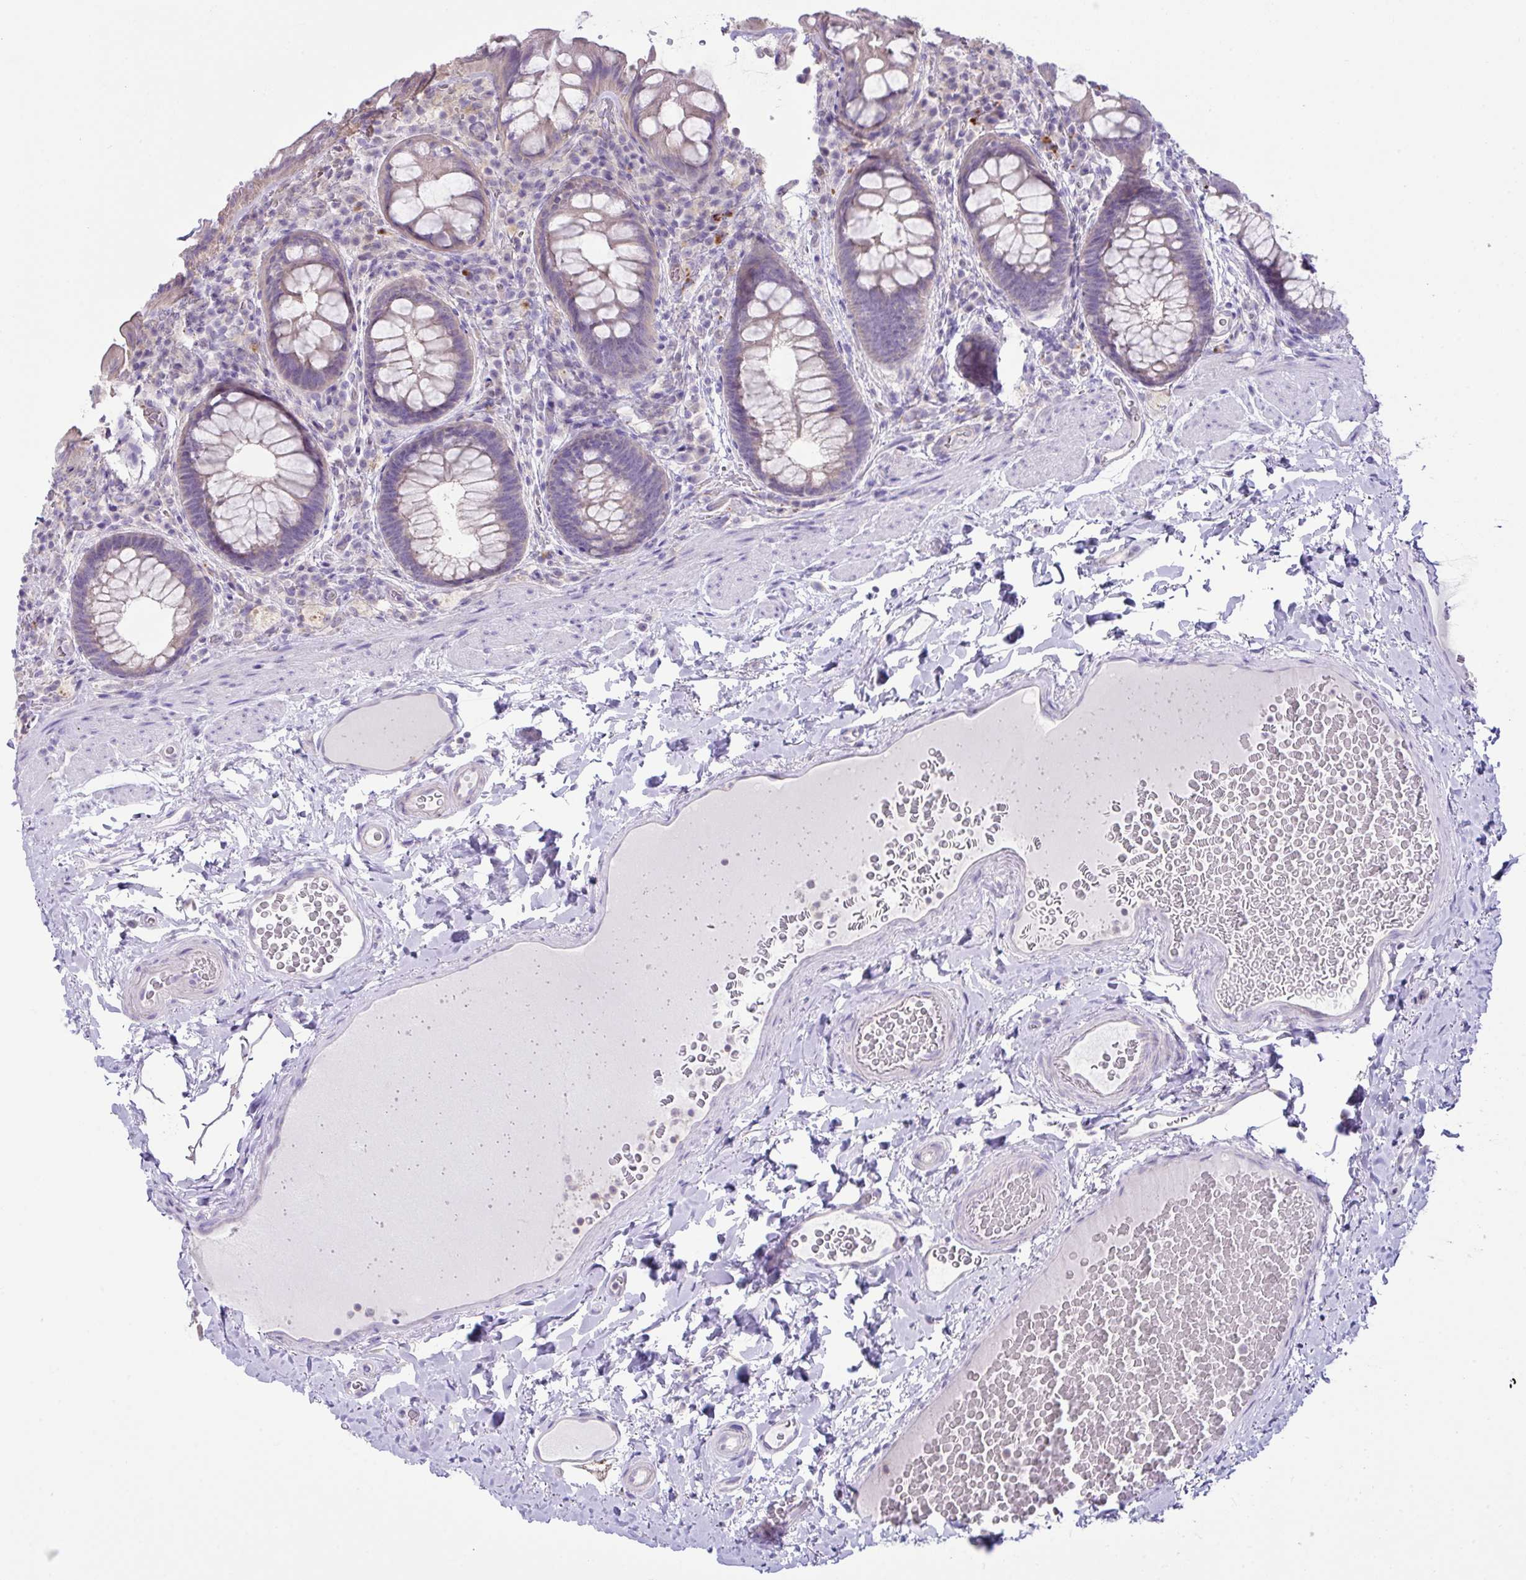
{"staining": {"intensity": "weak", "quantity": ">75%", "location": "cytoplasmic/membranous"}, "tissue": "rectum", "cell_type": "Glandular cells", "image_type": "normal", "snomed": [{"axis": "morphology", "description": "Normal tissue, NOS"}, {"axis": "topography", "description": "Rectum"}], "caption": "IHC photomicrograph of unremarkable human rectum stained for a protein (brown), which demonstrates low levels of weak cytoplasmic/membranous expression in approximately >75% of glandular cells.", "gene": "D2HGDH", "patient": {"sex": "female", "age": 69}}